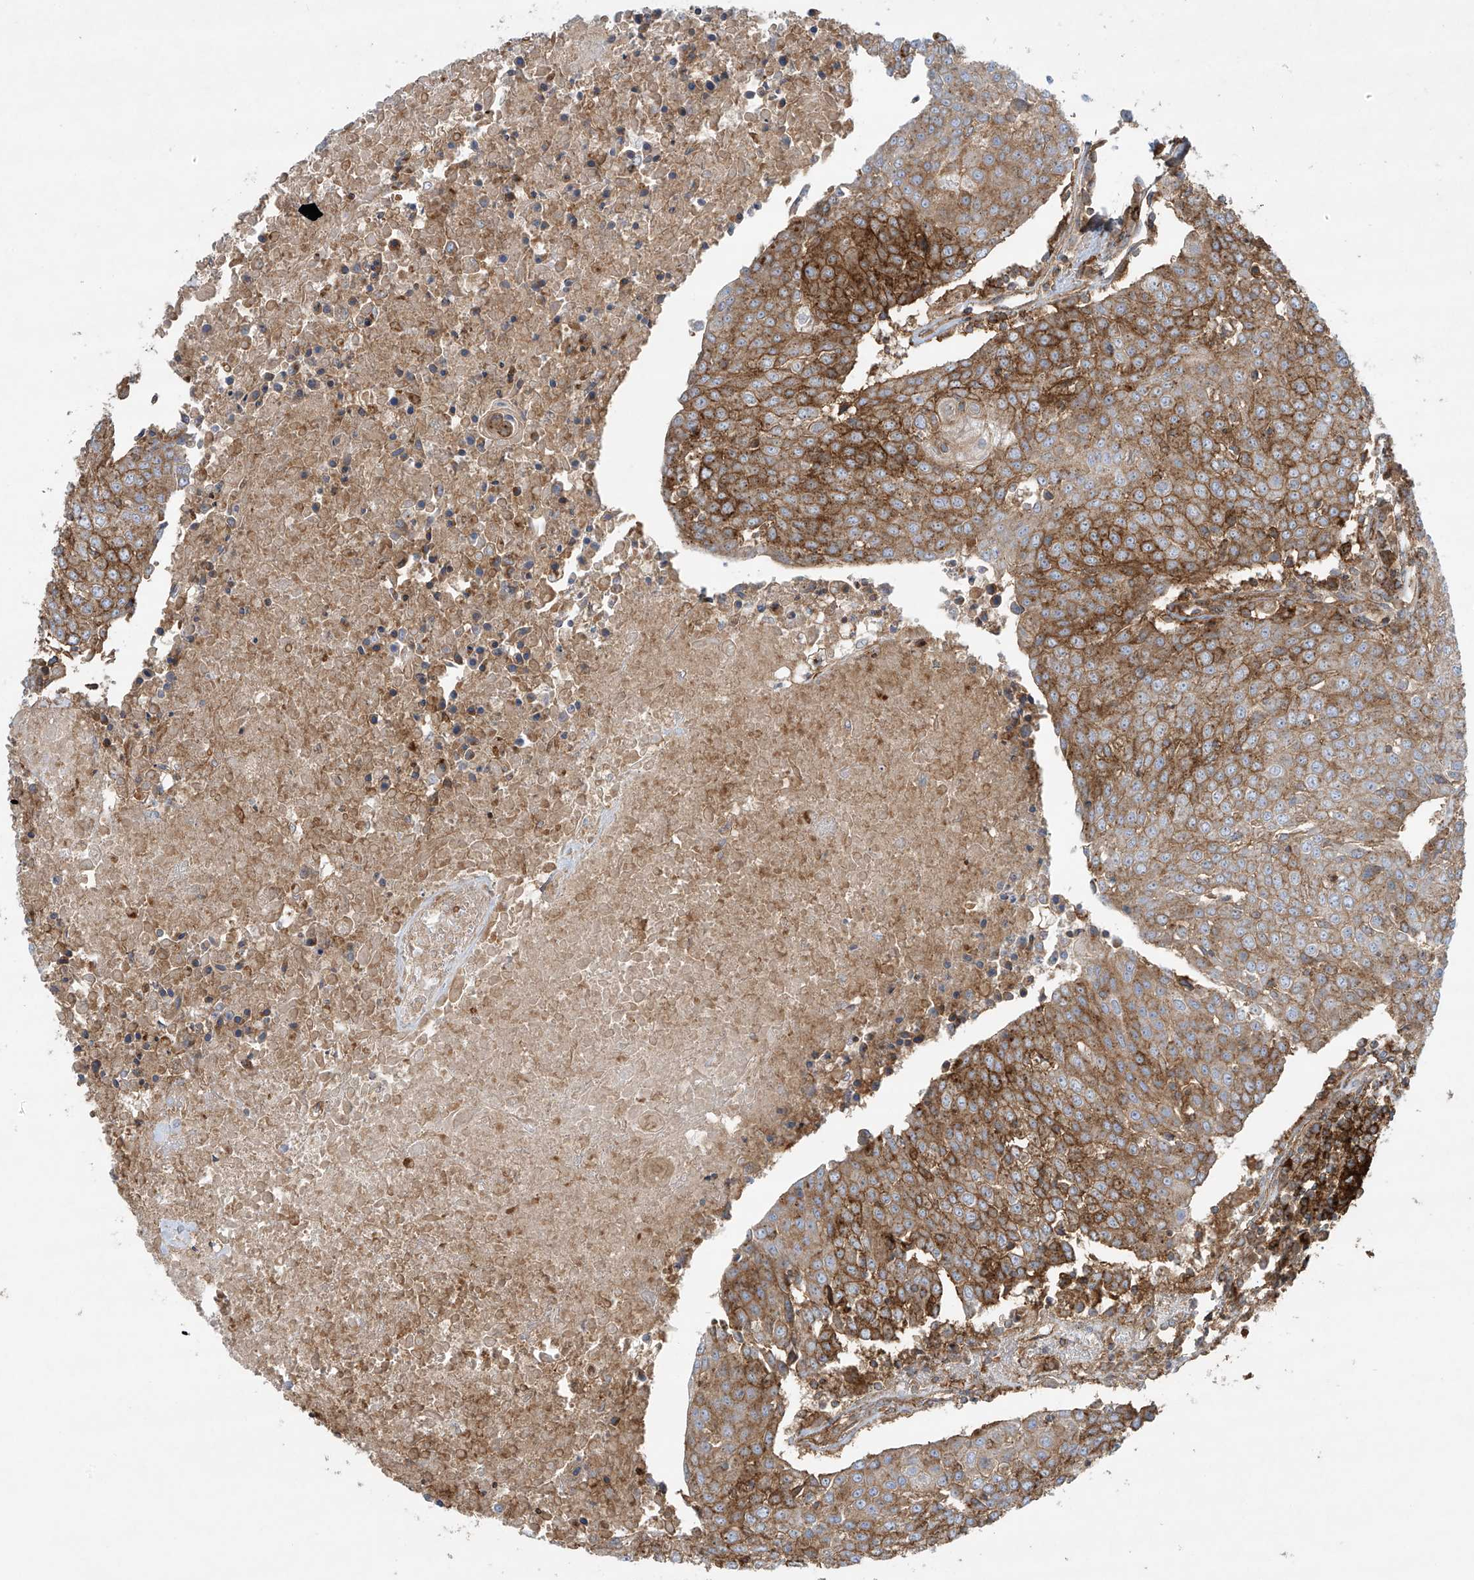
{"staining": {"intensity": "strong", "quantity": ">75%", "location": "cytoplasmic/membranous"}, "tissue": "urothelial cancer", "cell_type": "Tumor cells", "image_type": "cancer", "snomed": [{"axis": "morphology", "description": "Urothelial carcinoma, High grade"}, {"axis": "topography", "description": "Urinary bladder"}], "caption": "Tumor cells exhibit high levels of strong cytoplasmic/membranous staining in about >75% of cells in urothelial cancer. (Brightfield microscopy of DAB IHC at high magnification).", "gene": "HLA-E", "patient": {"sex": "female", "age": 85}}